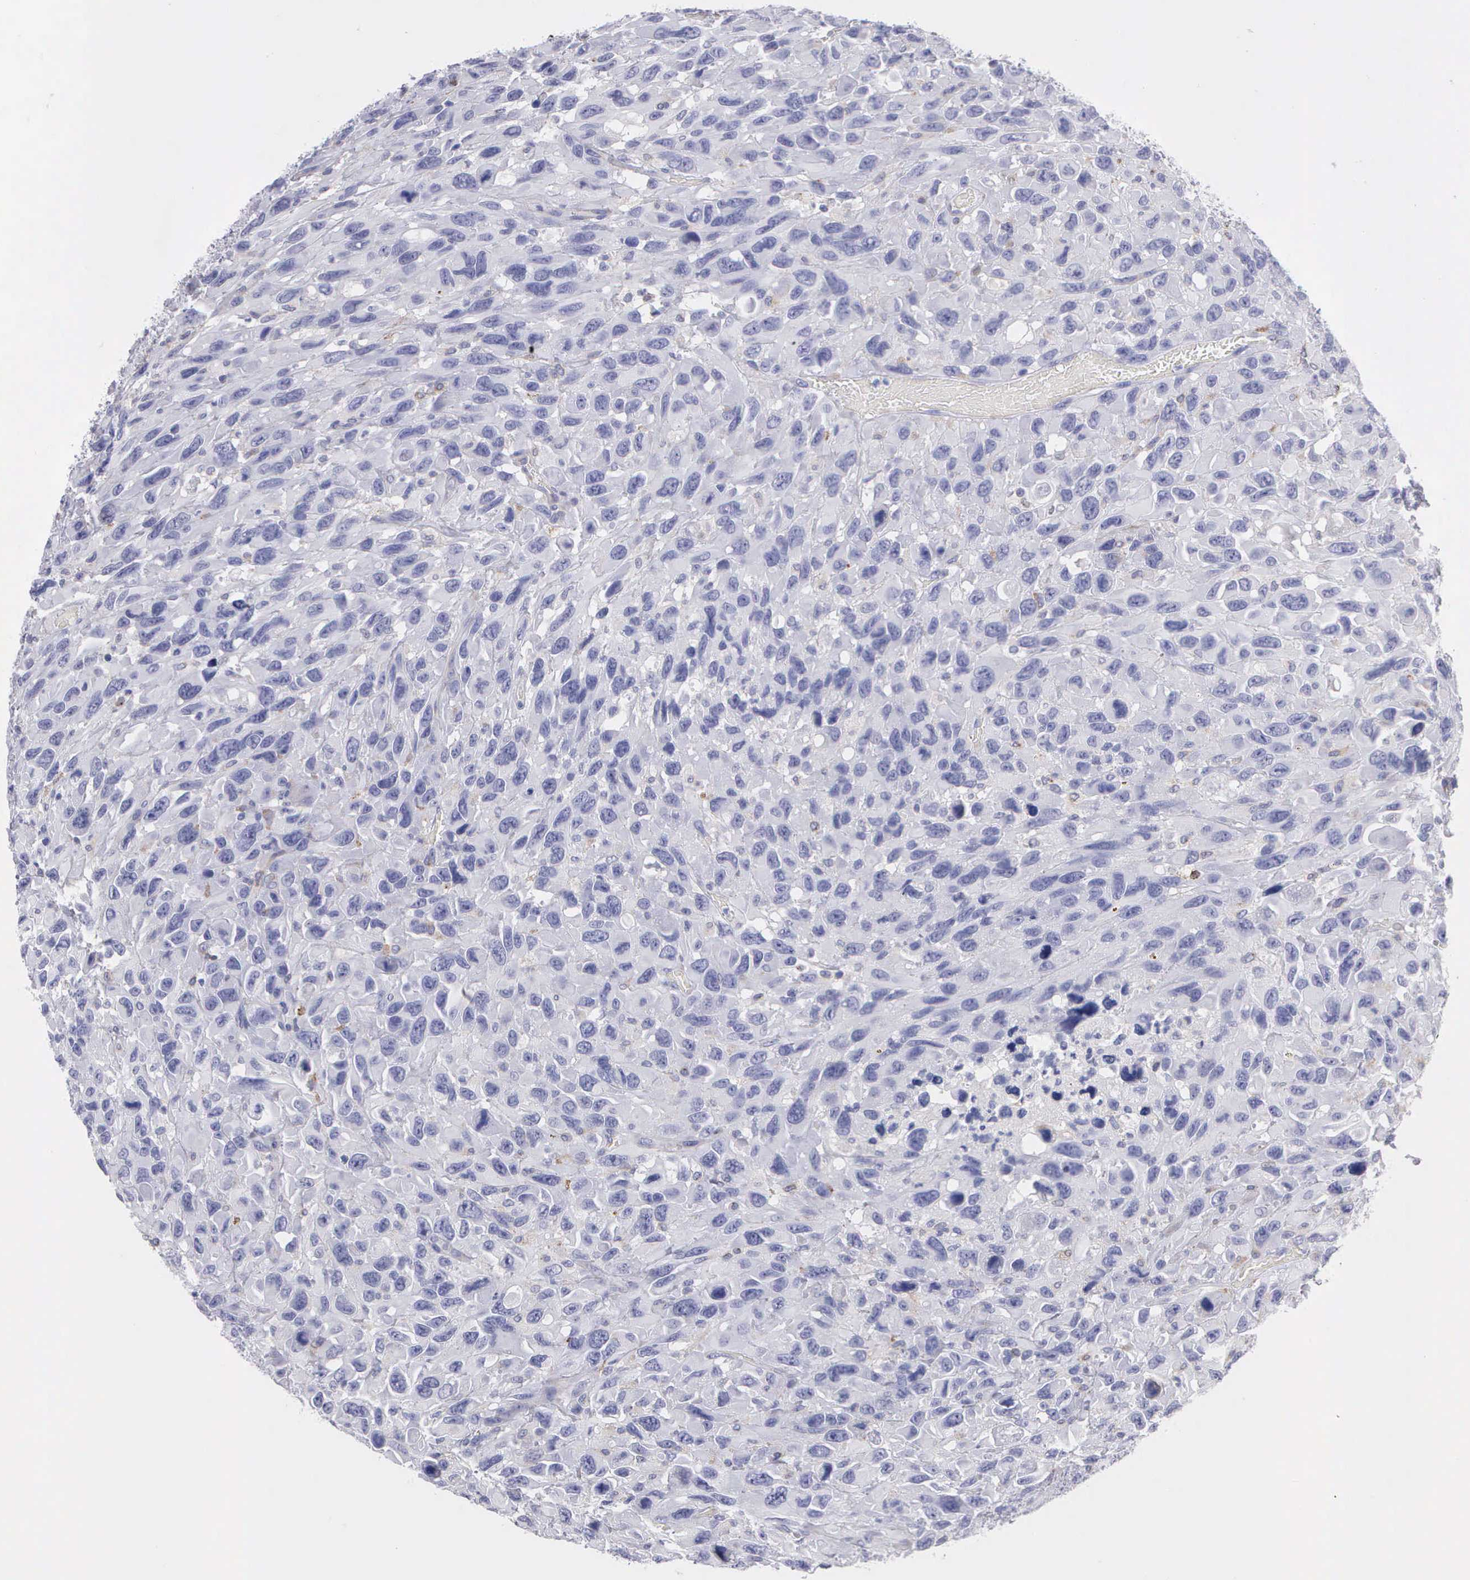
{"staining": {"intensity": "negative", "quantity": "none", "location": "none"}, "tissue": "renal cancer", "cell_type": "Tumor cells", "image_type": "cancer", "snomed": [{"axis": "morphology", "description": "Adenocarcinoma, NOS"}, {"axis": "topography", "description": "Kidney"}], "caption": "High power microscopy histopathology image of an immunohistochemistry (IHC) image of renal adenocarcinoma, revealing no significant expression in tumor cells.", "gene": "TYRP1", "patient": {"sex": "male", "age": 79}}